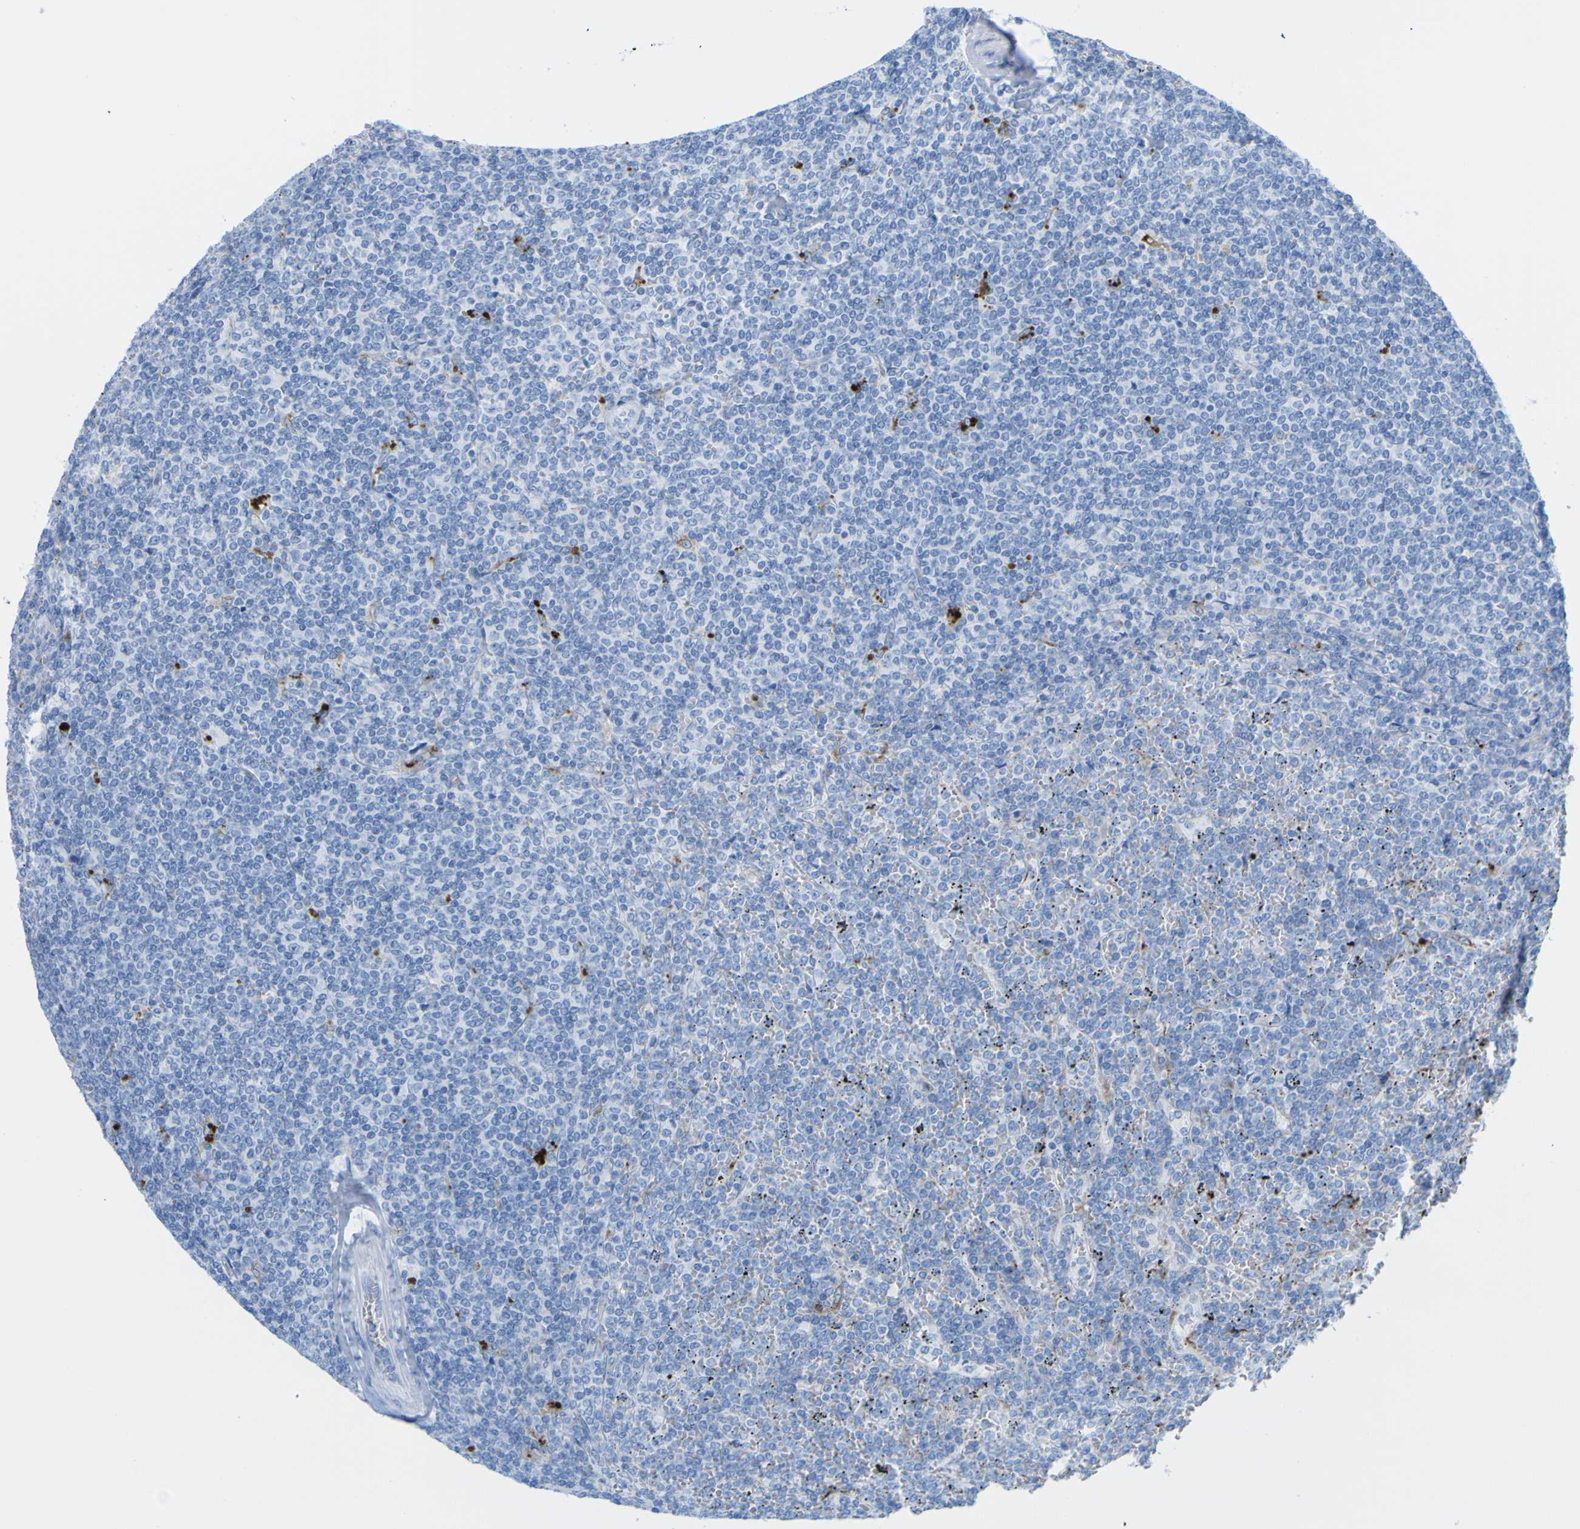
{"staining": {"intensity": "negative", "quantity": "none", "location": "none"}, "tissue": "lymphoma", "cell_type": "Tumor cells", "image_type": "cancer", "snomed": [{"axis": "morphology", "description": "Malignant lymphoma, non-Hodgkin's type, Low grade"}, {"axis": "topography", "description": "Spleen"}], "caption": "Lymphoma was stained to show a protein in brown. There is no significant expression in tumor cells. (DAB IHC with hematoxylin counter stain).", "gene": "PLD3", "patient": {"sex": "female", "age": 19}}